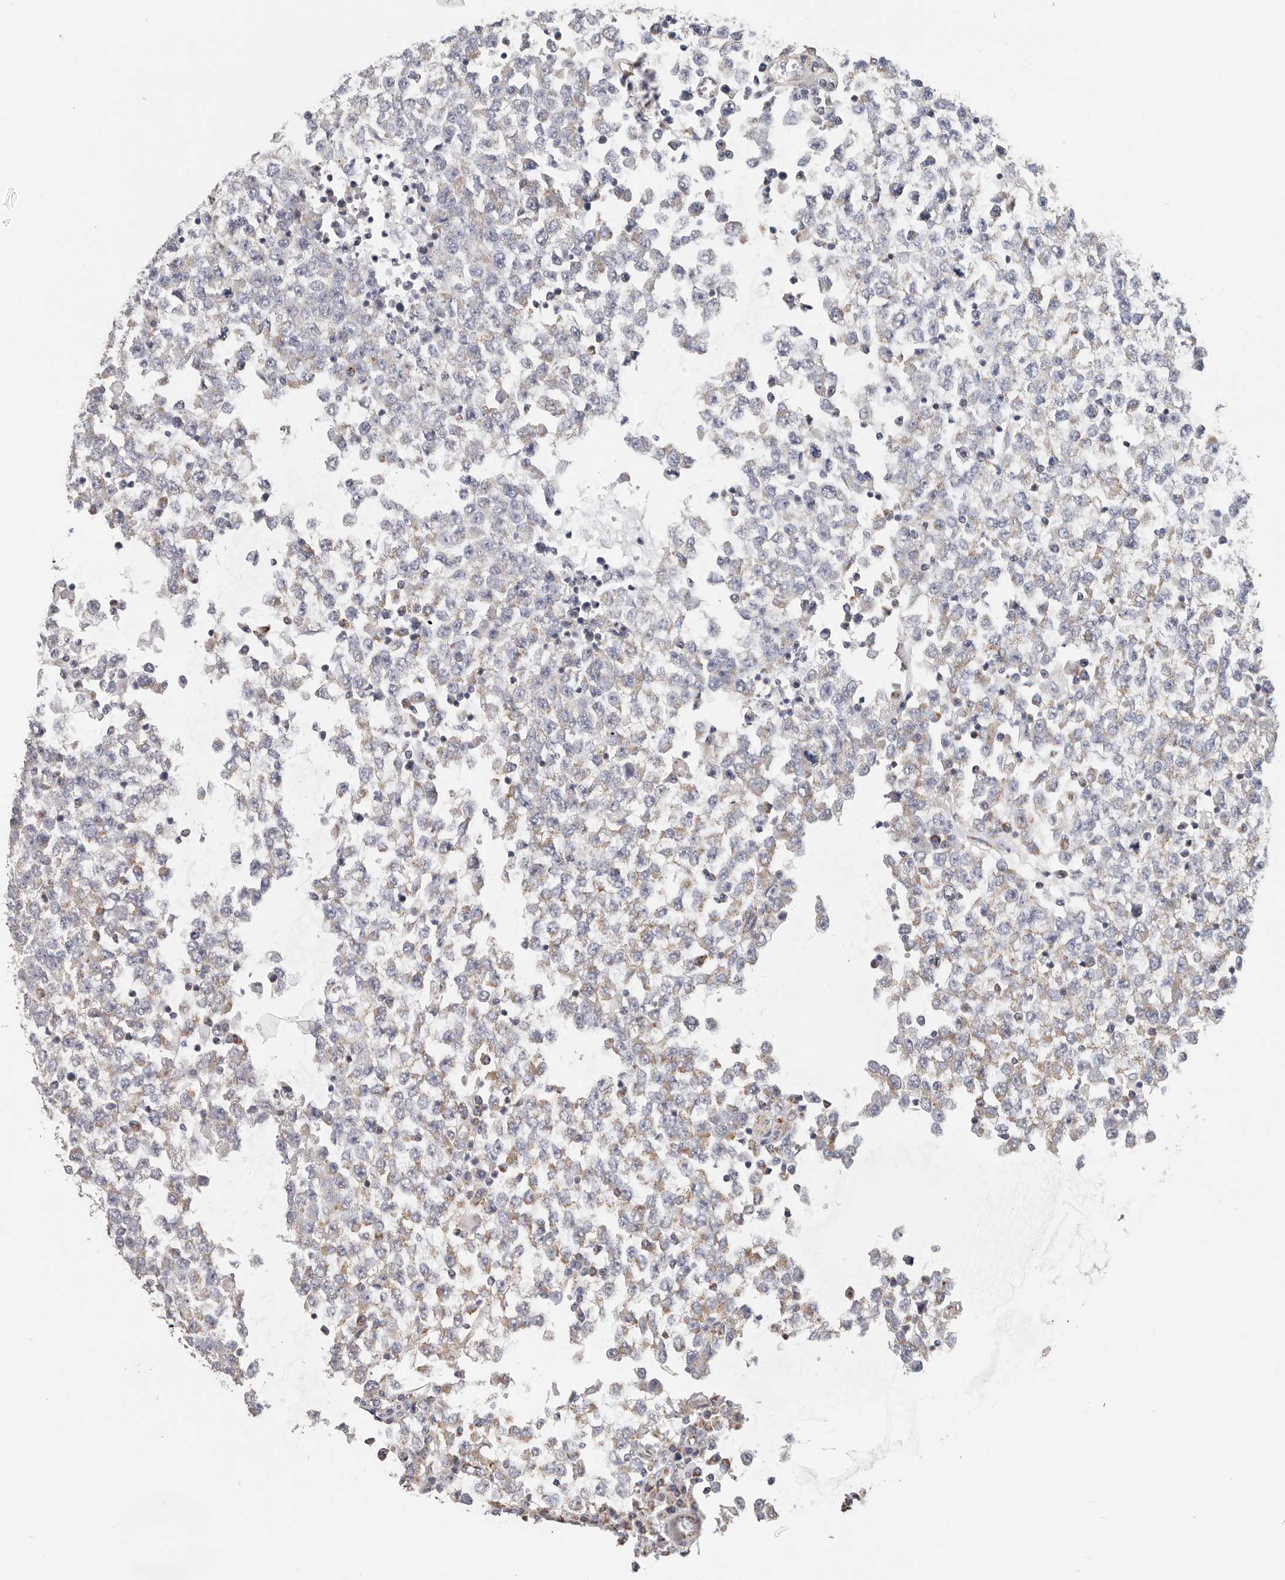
{"staining": {"intensity": "moderate", "quantity": "25%-75%", "location": "cytoplasmic/membranous"}, "tissue": "testis cancer", "cell_type": "Tumor cells", "image_type": "cancer", "snomed": [{"axis": "morphology", "description": "Seminoma, NOS"}, {"axis": "topography", "description": "Testis"}], "caption": "Protein analysis of testis cancer tissue shows moderate cytoplasmic/membranous positivity in approximately 25%-75% of tumor cells. The protein is shown in brown color, while the nuclei are stained blue.", "gene": "AFDN", "patient": {"sex": "male", "age": 65}}